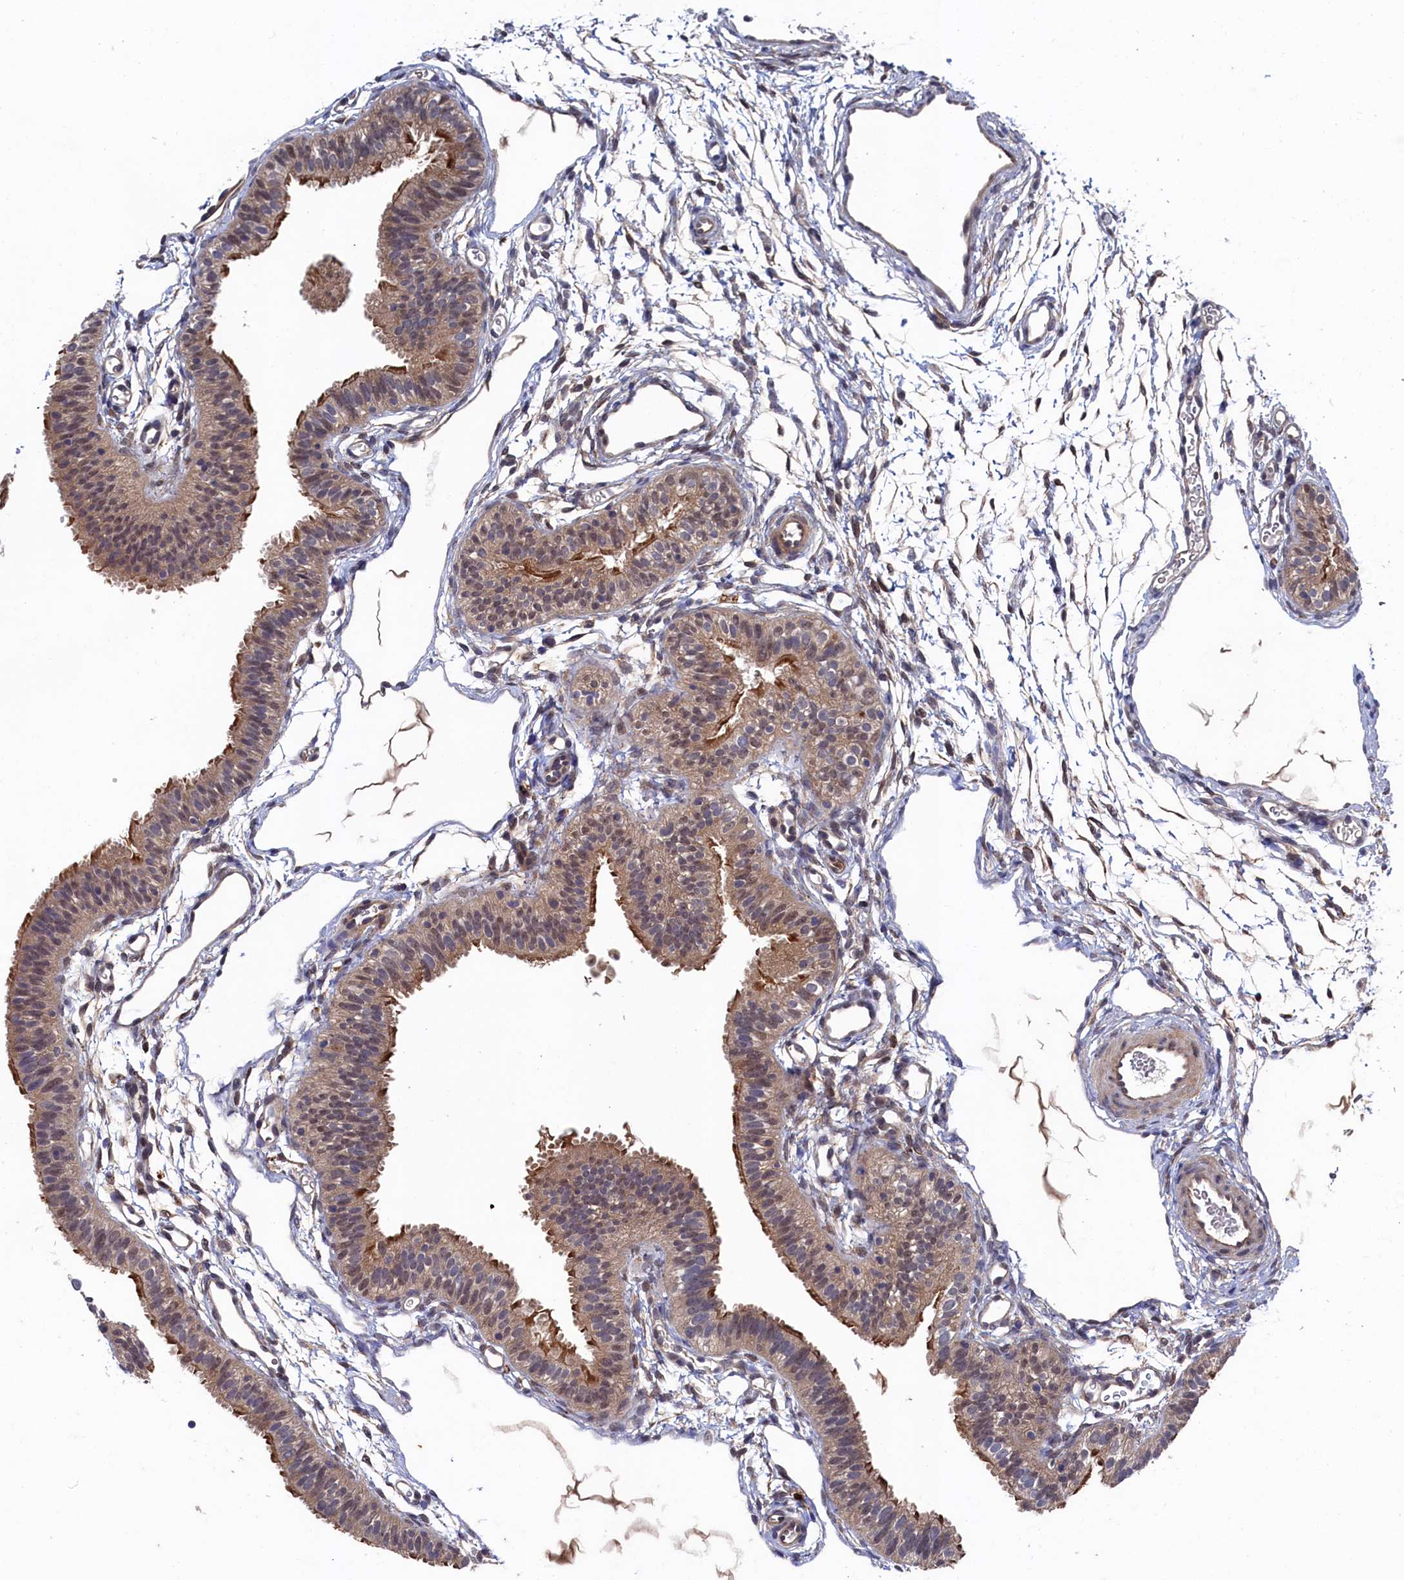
{"staining": {"intensity": "strong", "quantity": "25%-75%", "location": "cytoplasmic/membranous"}, "tissue": "fallopian tube", "cell_type": "Glandular cells", "image_type": "normal", "snomed": [{"axis": "morphology", "description": "Normal tissue, NOS"}, {"axis": "topography", "description": "Fallopian tube"}], "caption": "Strong cytoplasmic/membranous positivity is identified in about 25%-75% of glandular cells in benign fallopian tube. Nuclei are stained in blue.", "gene": "RNH1", "patient": {"sex": "female", "age": 35}}